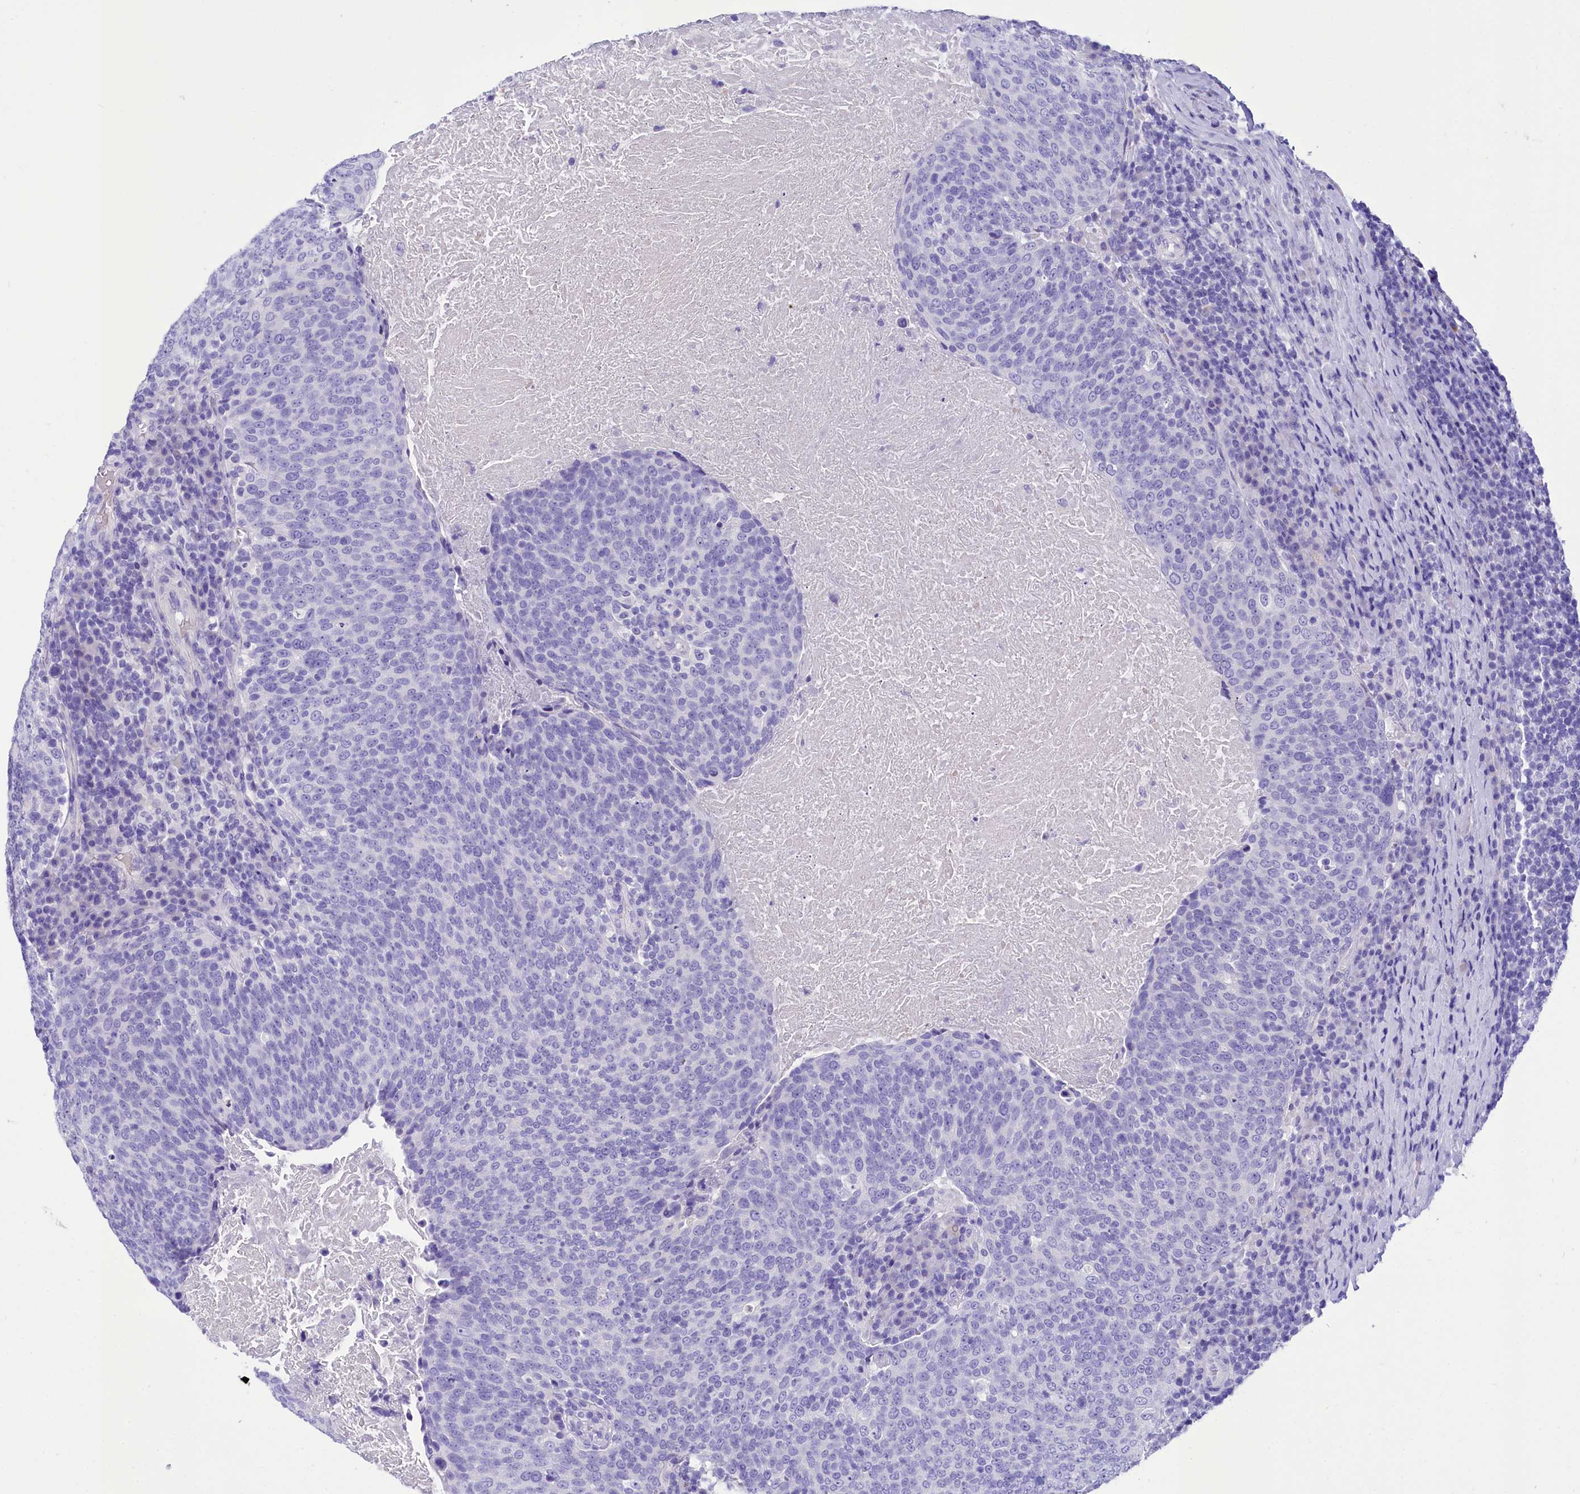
{"staining": {"intensity": "negative", "quantity": "none", "location": "none"}, "tissue": "head and neck cancer", "cell_type": "Tumor cells", "image_type": "cancer", "snomed": [{"axis": "morphology", "description": "Squamous cell carcinoma, NOS"}, {"axis": "morphology", "description": "Squamous cell carcinoma, metastatic, NOS"}, {"axis": "topography", "description": "Lymph node"}, {"axis": "topography", "description": "Head-Neck"}], "caption": "This is a micrograph of immunohistochemistry (IHC) staining of metastatic squamous cell carcinoma (head and neck), which shows no expression in tumor cells. The staining is performed using DAB brown chromogen with nuclei counter-stained in using hematoxylin.", "gene": "TTC36", "patient": {"sex": "male", "age": 62}}